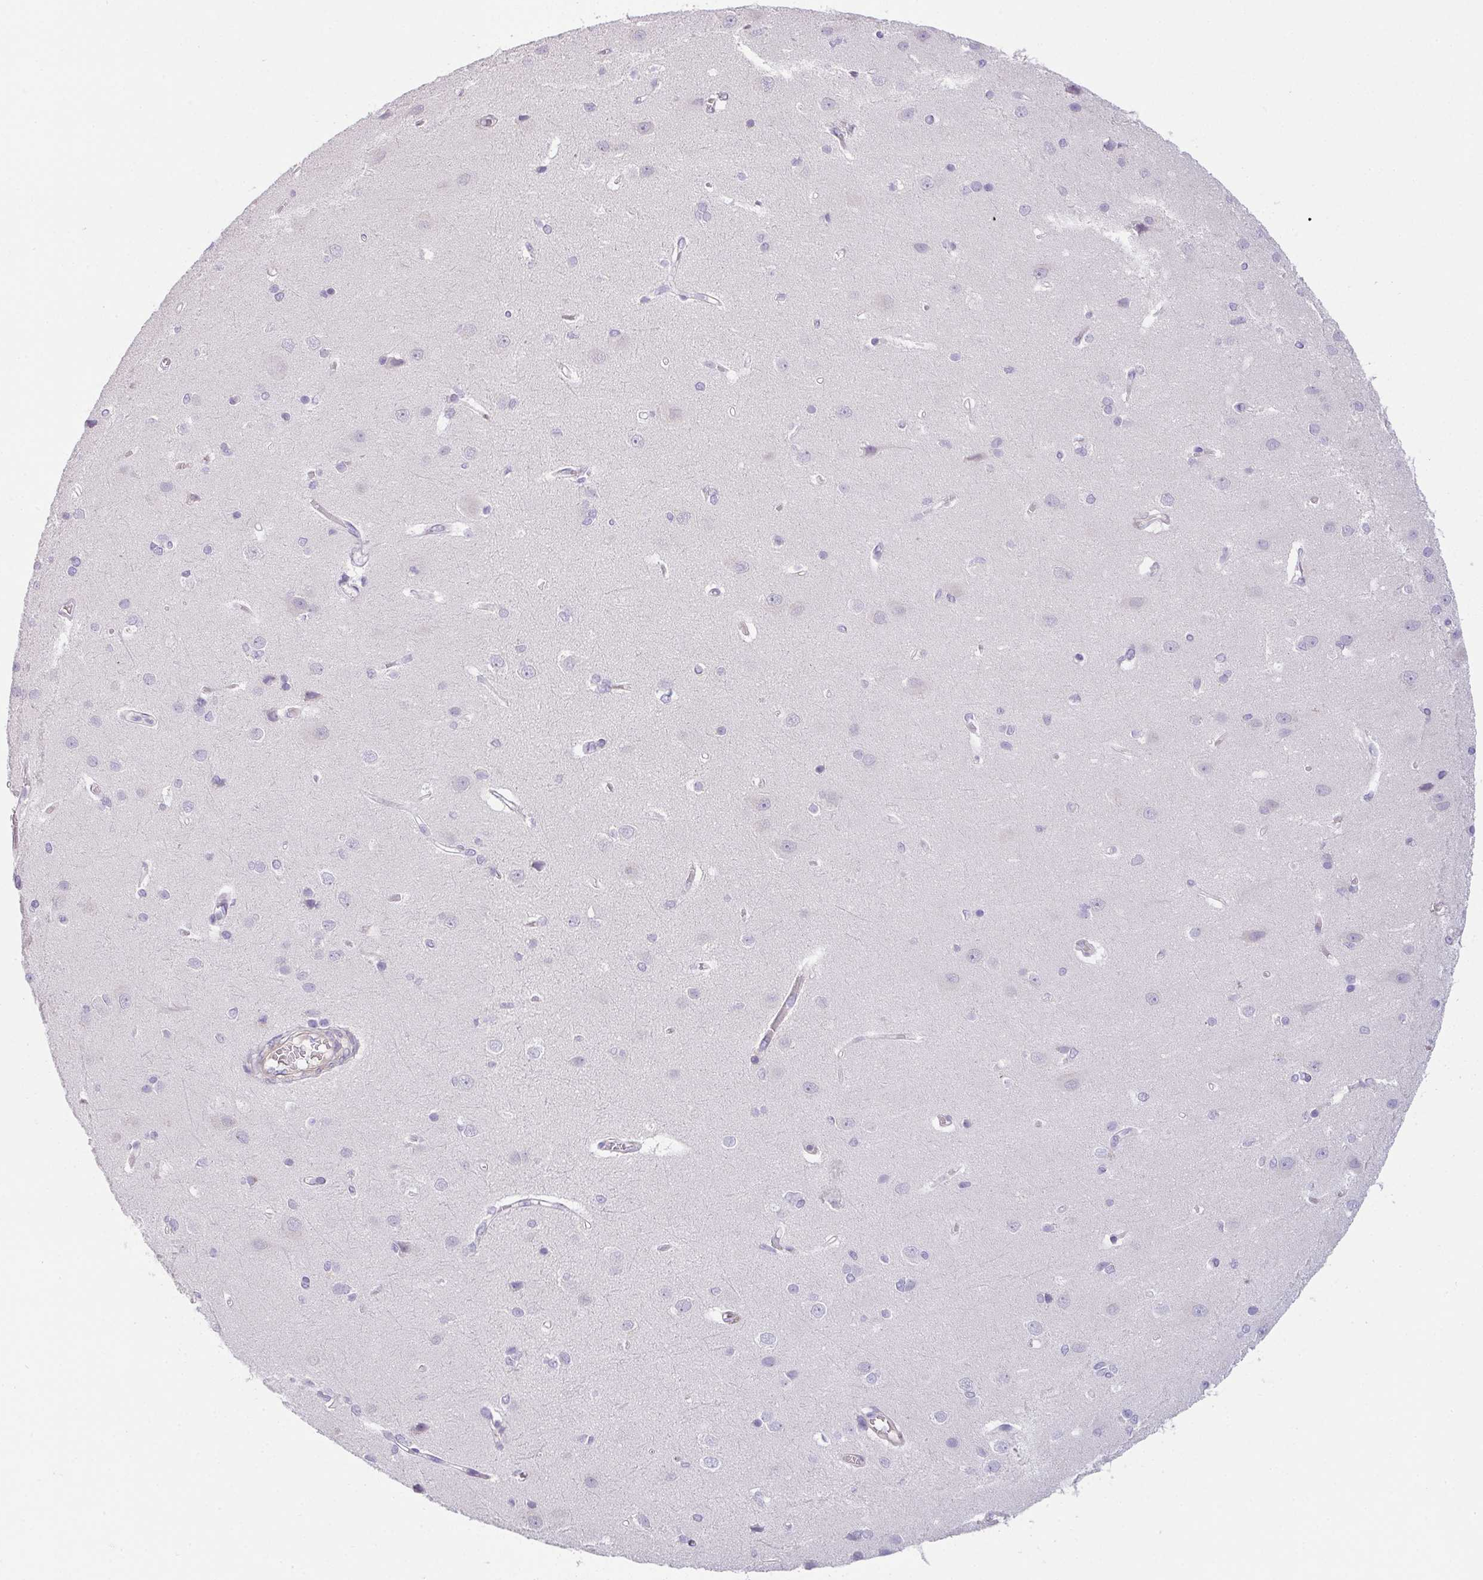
{"staining": {"intensity": "negative", "quantity": "none", "location": "none"}, "tissue": "cerebral cortex", "cell_type": "Endothelial cells", "image_type": "normal", "snomed": [{"axis": "morphology", "description": "Normal tissue, NOS"}, {"axis": "topography", "description": "Cerebral cortex"}], "caption": "Immunohistochemistry (IHC) histopathology image of normal cerebral cortex: cerebral cortex stained with DAB (3,3'-diaminobenzidine) exhibits no significant protein staining in endothelial cells.", "gene": "FILIP1", "patient": {"sex": "male", "age": 37}}